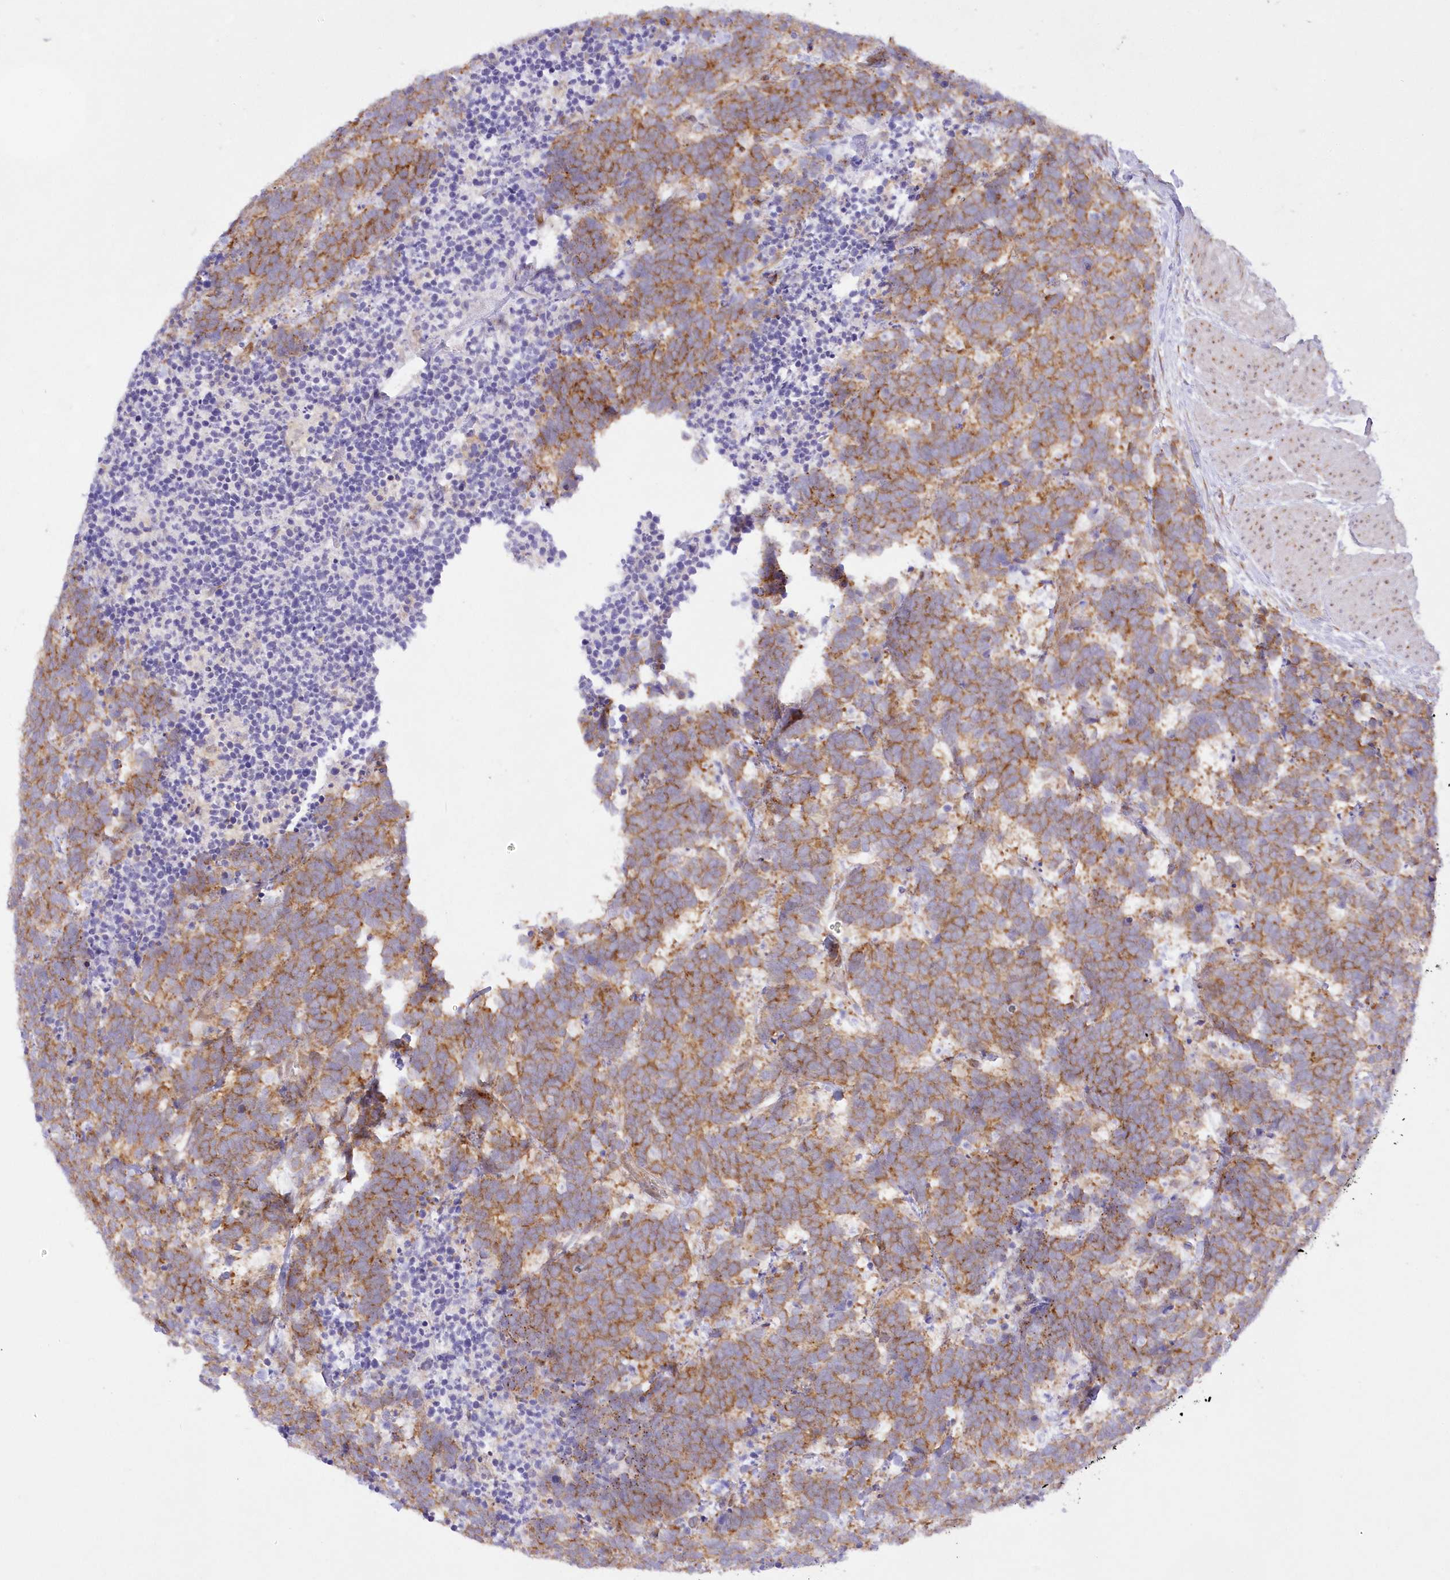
{"staining": {"intensity": "moderate", "quantity": ">75%", "location": "cytoplasmic/membranous"}, "tissue": "carcinoid", "cell_type": "Tumor cells", "image_type": "cancer", "snomed": [{"axis": "morphology", "description": "Carcinoma, NOS"}, {"axis": "morphology", "description": "Carcinoid, malignant, NOS"}, {"axis": "topography", "description": "Urinary bladder"}], "caption": "Carcinoid stained for a protein (brown) displays moderate cytoplasmic/membranous positive staining in approximately >75% of tumor cells.", "gene": "RNPEP", "patient": {"sex": "male", "age": 57}}